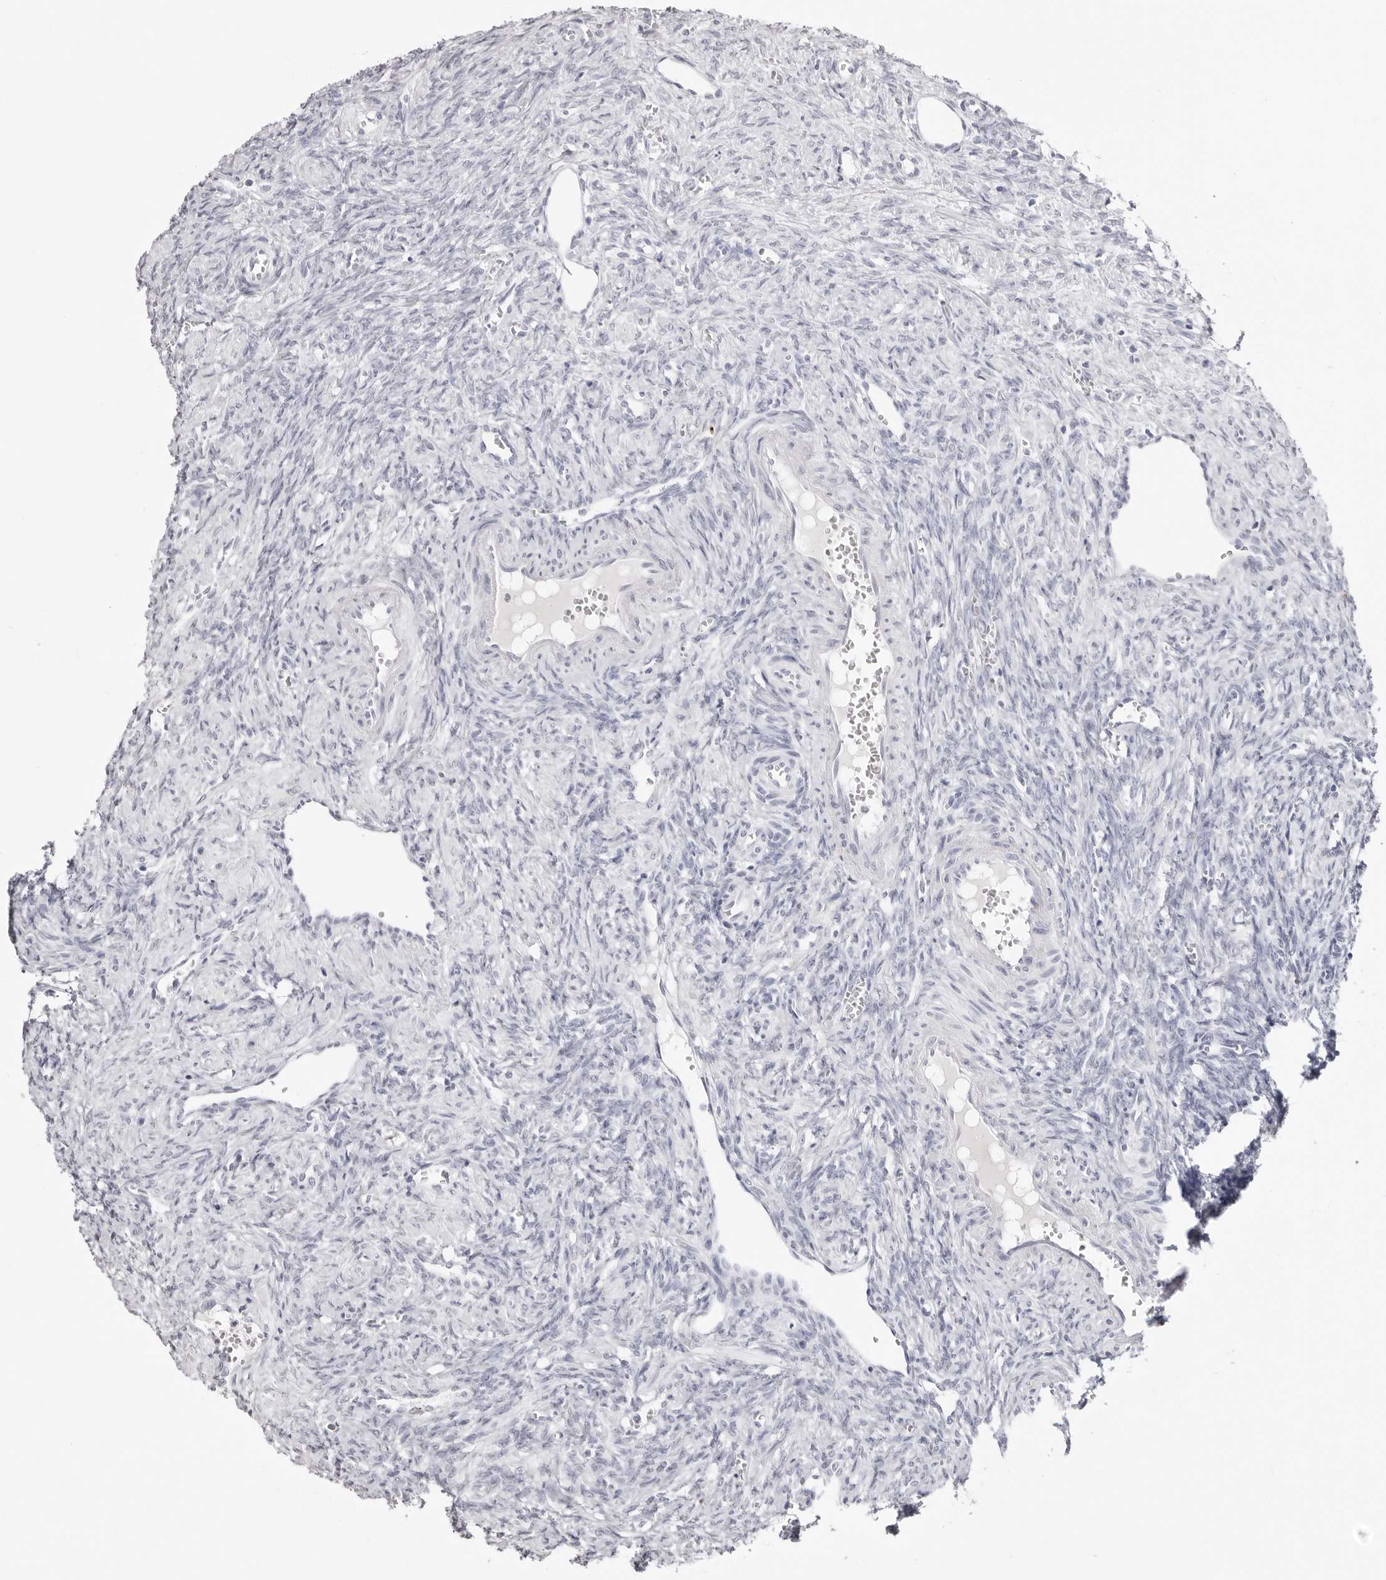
{"staining": {"intensity": "negative", "quantity": "none", "location": "none"}, "tissue": "ovary", "cell_type": "Follicle cells", "image_type": "normal", "snomed": [{"axis": "morphology", "description": "Normal tissue, NOS"}, {"axis": "topography", "description": "Ovary"}], "caption": "A micrograph of ovary stained for a protein displays no brown staining in follicle cells. (DAB immunohistochemistry, high magnification).", "gene": "CST5", "patient": {"sex": "female", "age": 41}}